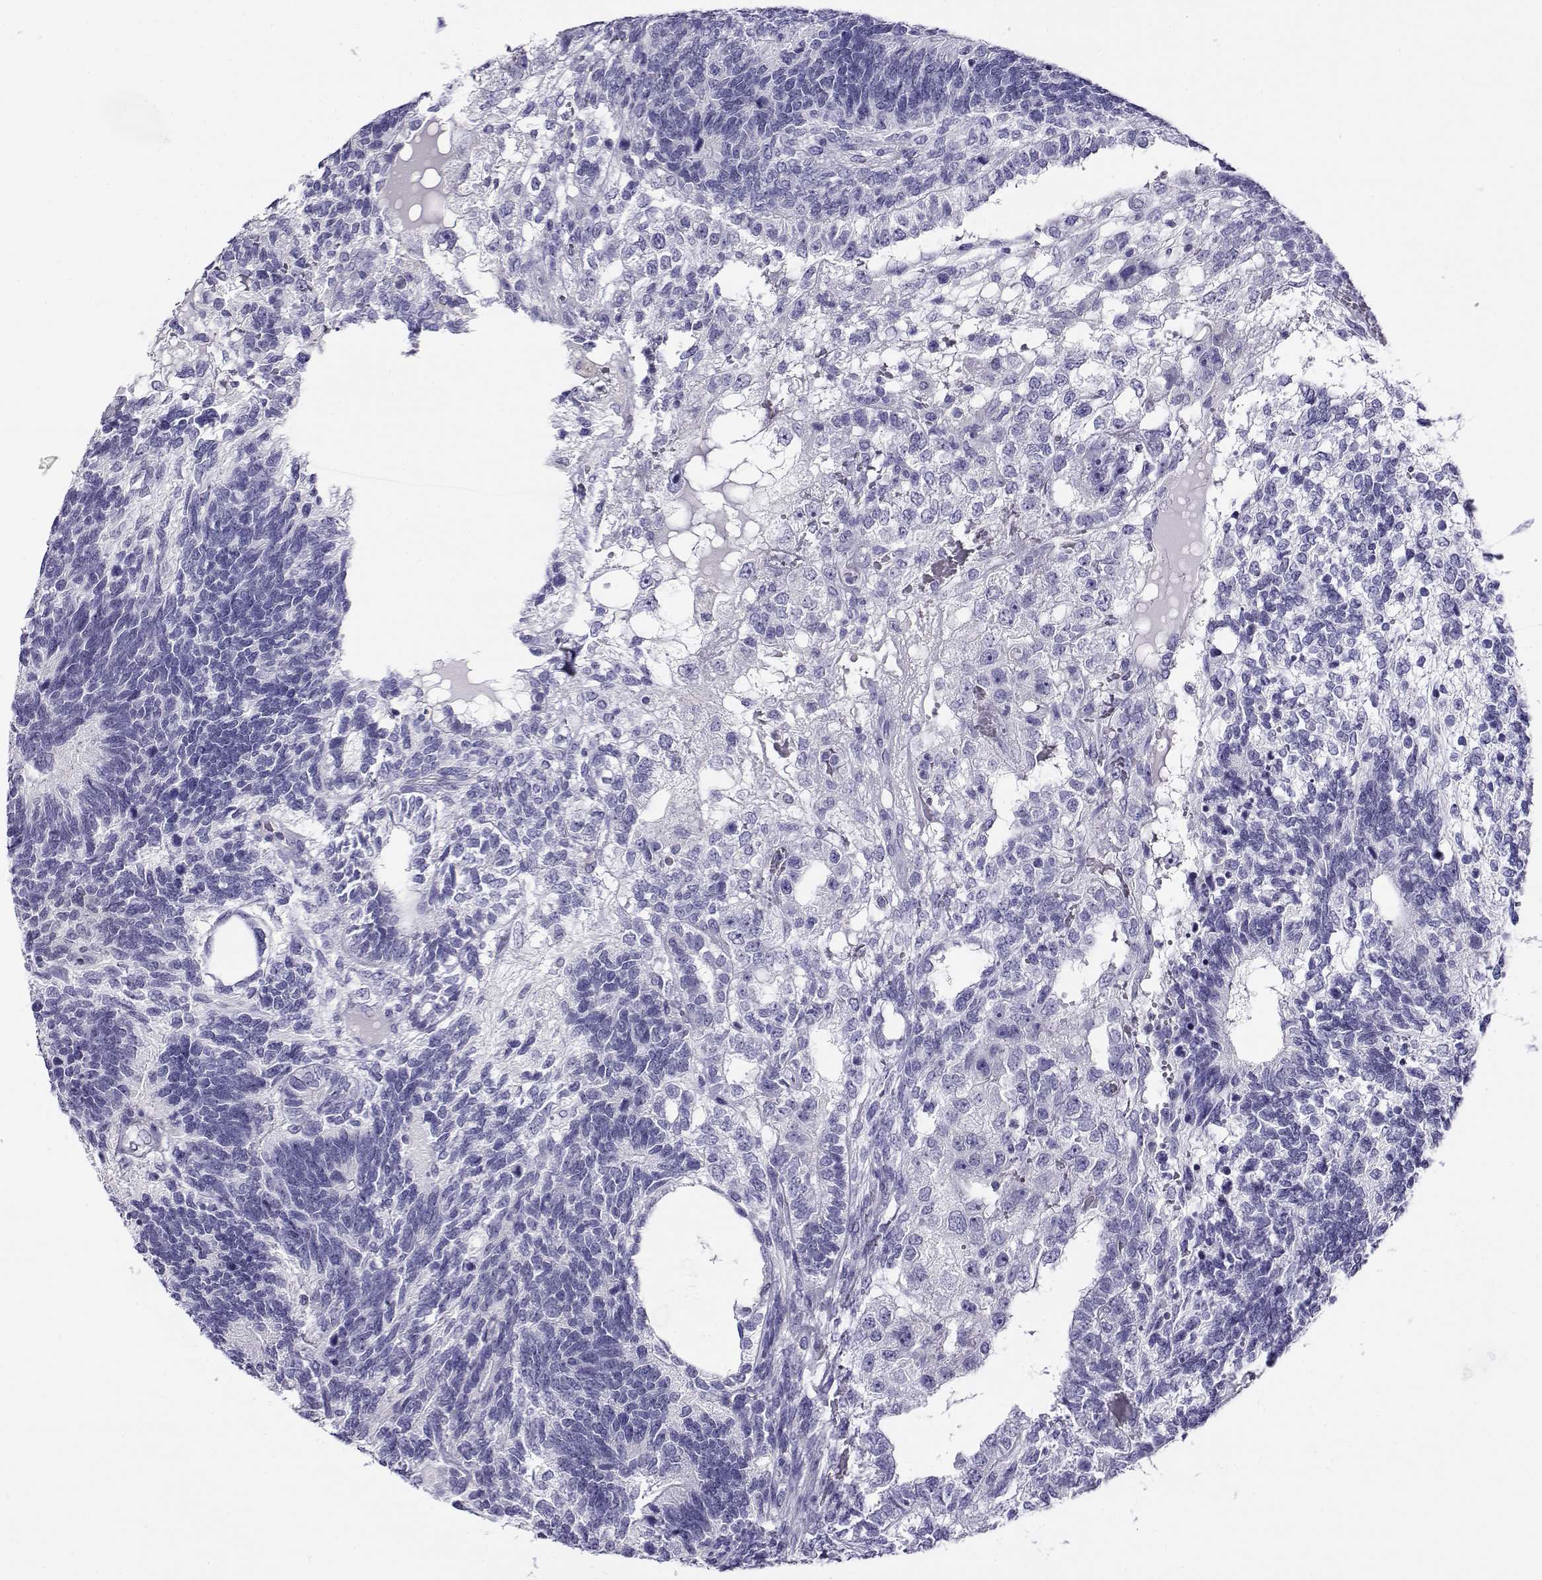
{"staining": {"intensity": "negative", "quantity": "none", "location": "none"}, "tissue": "testis cancer", "cell_type": "Tumor cells", "image_type": "cancer", "snomed": [{"axis": "morphology", "description": "Seminoma, NOS"}, {"axis": "morphology", "description": "Carcinoma, Embryonal, NOS"}, {"axis": "topography", "description": "Testis"}], "caption": "This is an immunohistochemistry histopathology image of testis cancer (seminoma). There is no staining in tumor cells.", "gene": "CABS1", "patient": {"sex": "male", "age": 41}}